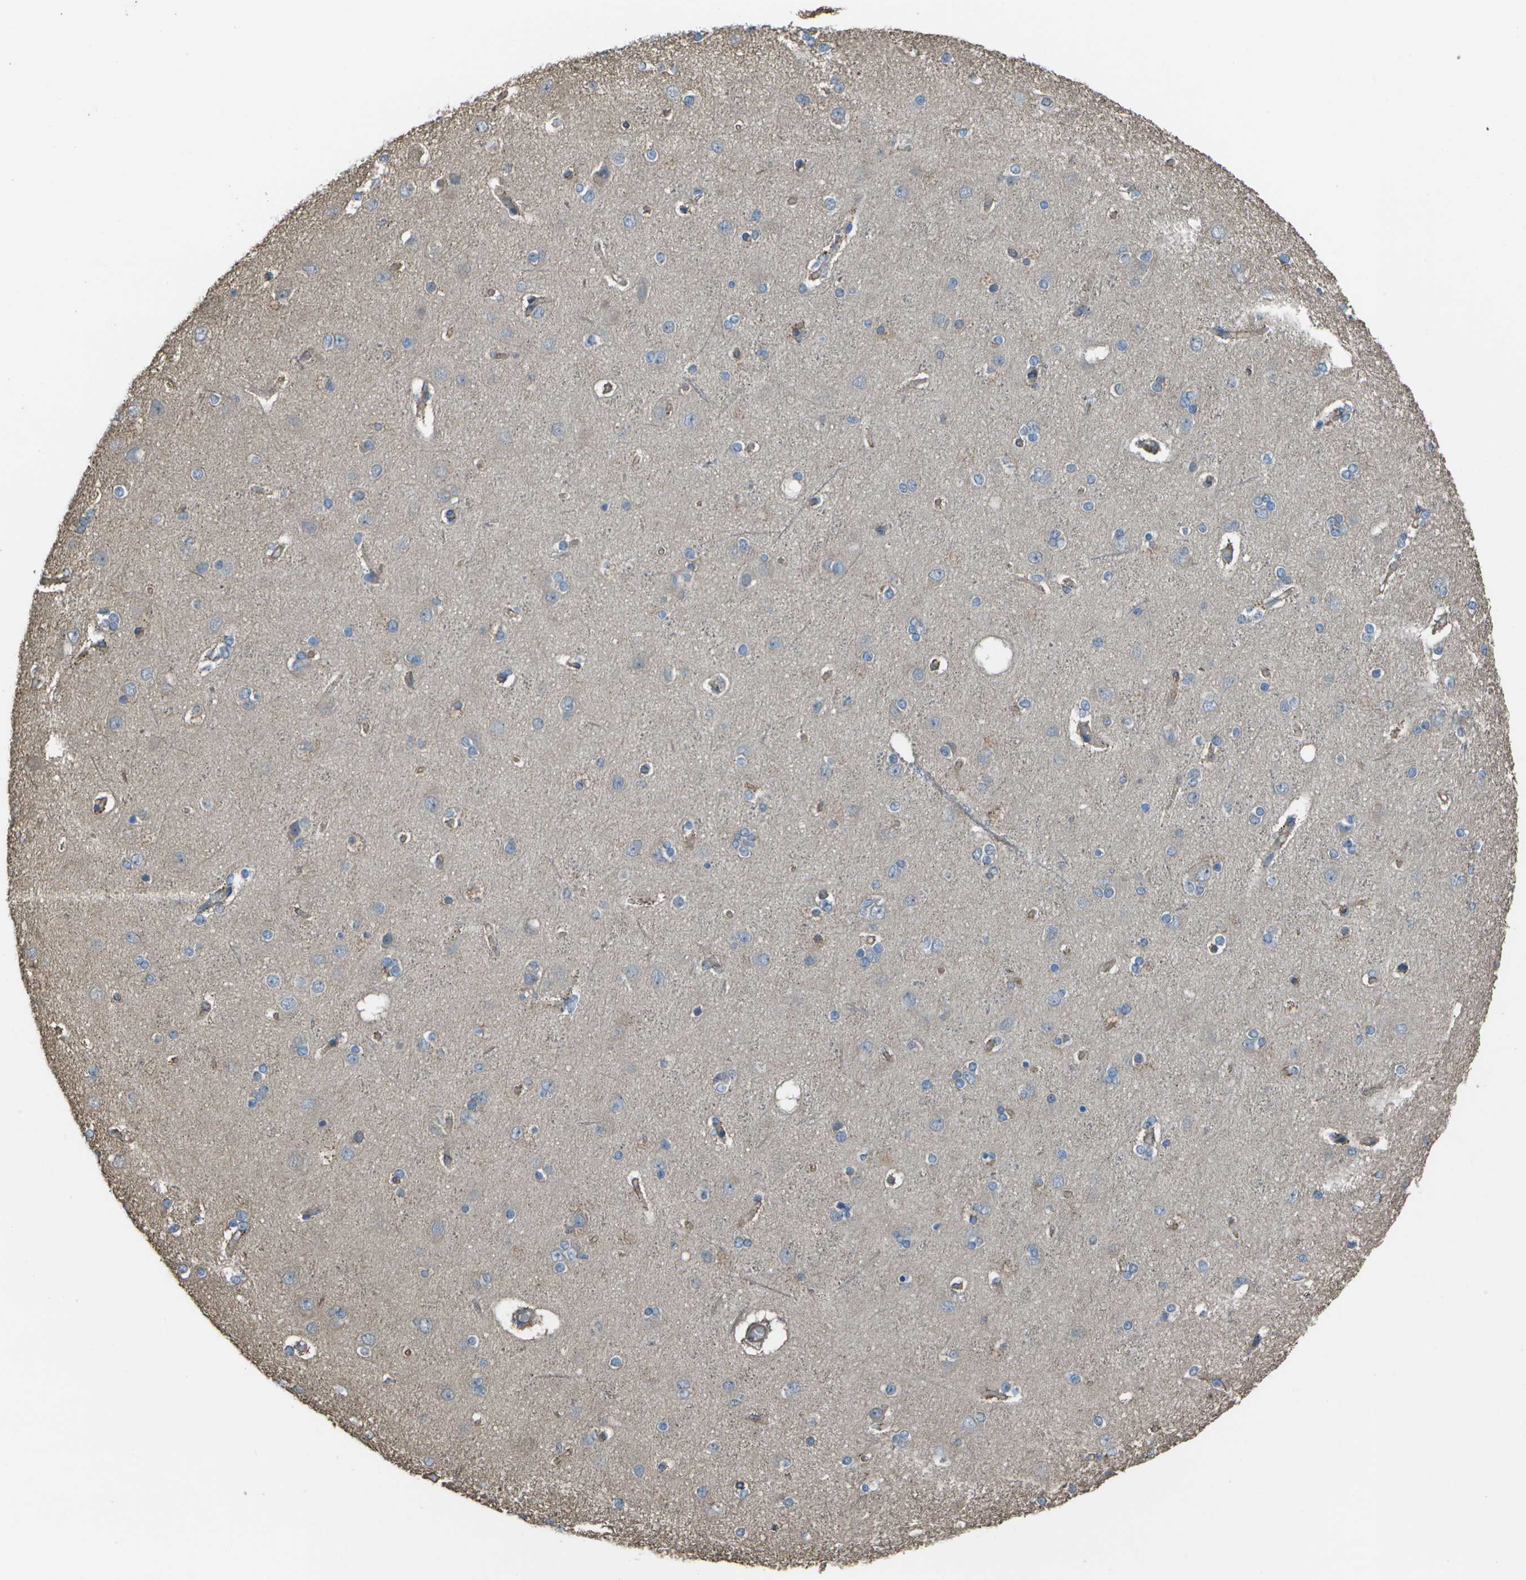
{"staining": {"intensity": "negative", "quantity": "none", "location": "none"}, "tissue": "cerebral cortex", "cell_type": "Endothelial cells", "image_type": "normal", "snomed": [{"axis": "morphology", "description": "Normal tissue, NOS"}, {"axis": "topography", "description": "Cerebral cortex"}], "caption": "The immunohistochemistry micrograph has no significant staining in endothelial cells of cerebral cortex. The staining is performed using DAB brown chromogen with nuclei counter-stained in using hematoxylin.", "gene": "CLNS1A", "patient": {"sex": "female", "age": 54}}